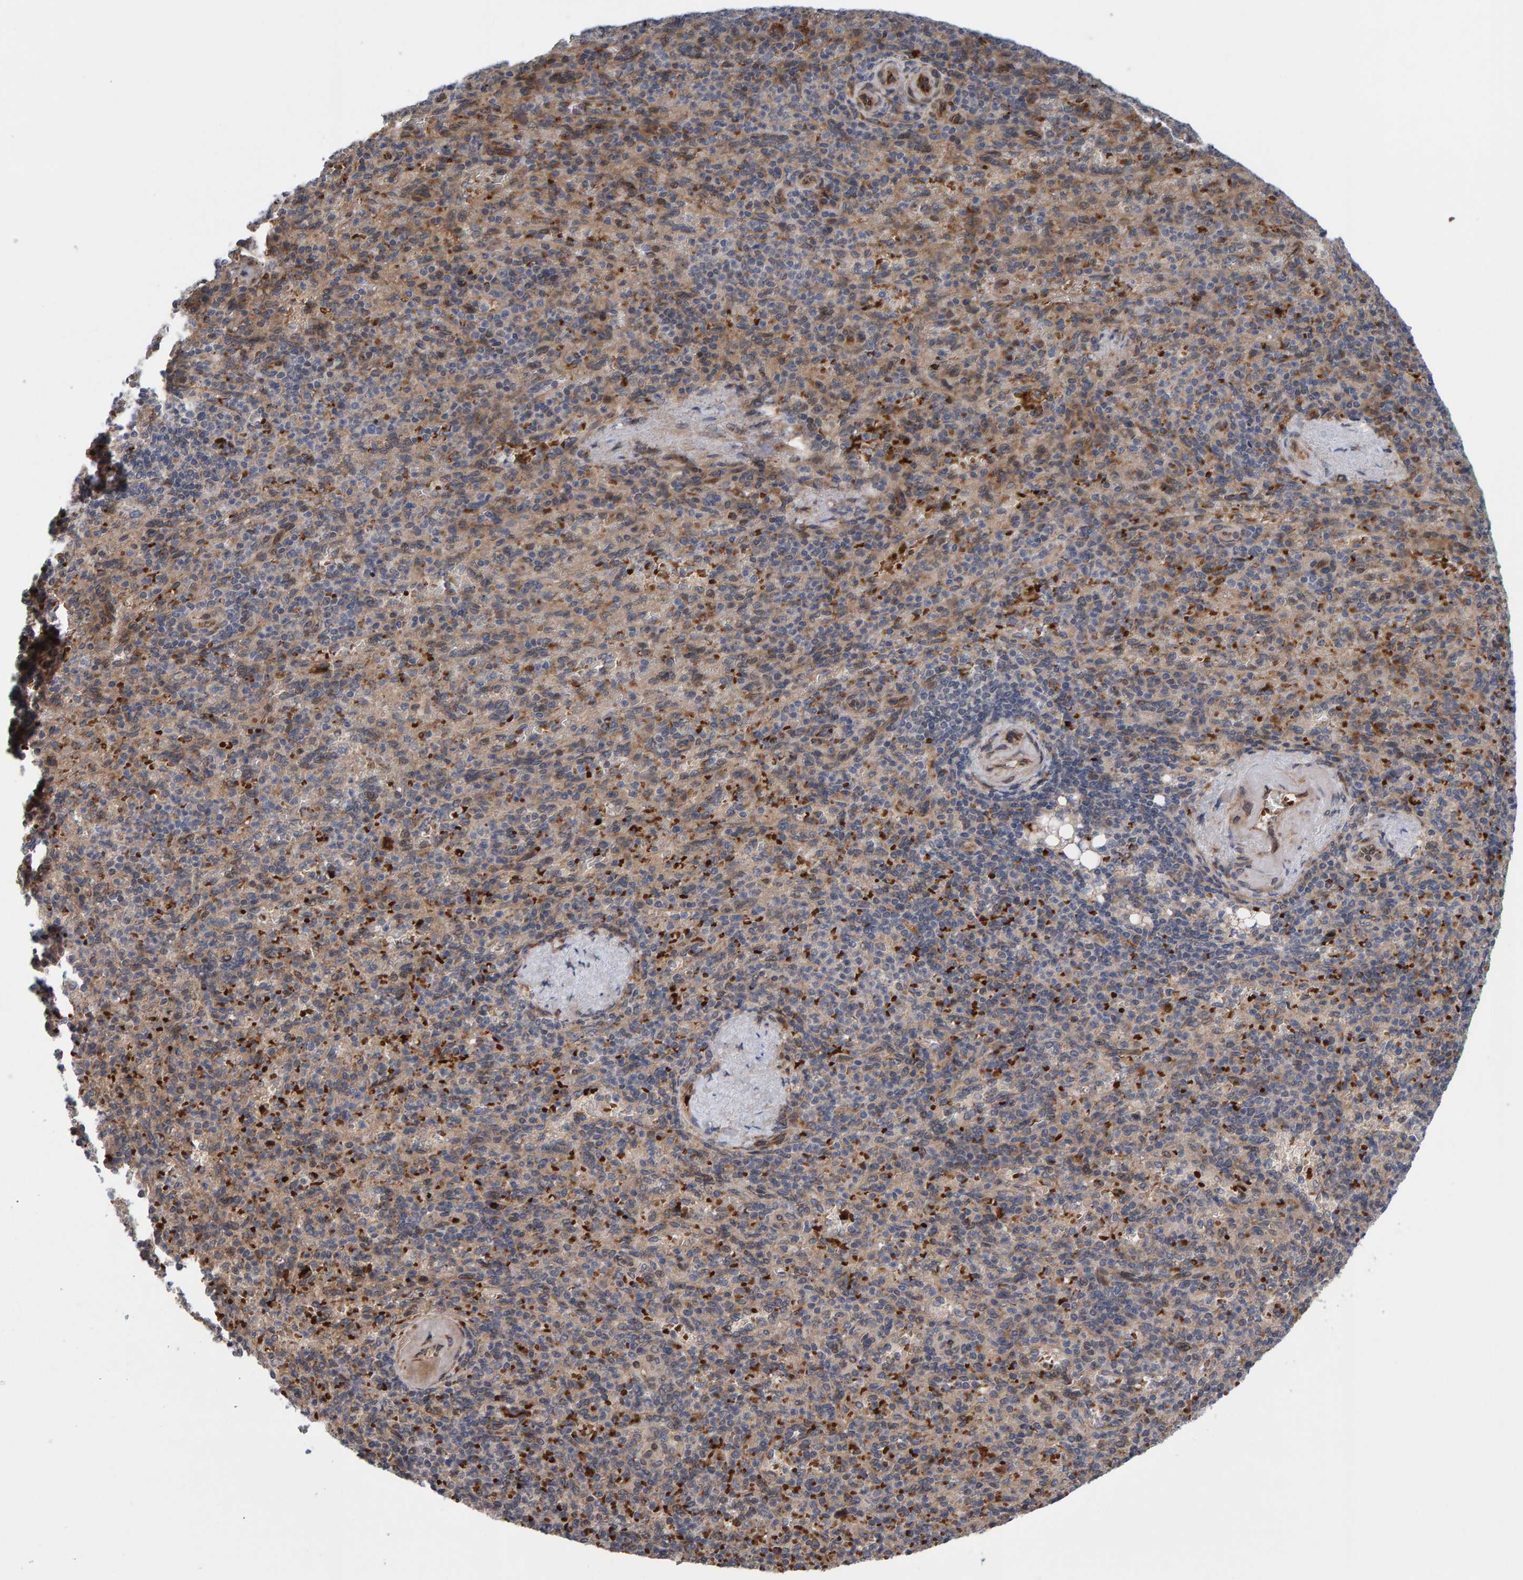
{"staining": {"intensity": "moderate", "quantity": "25%-75%", "location": "cytoplasmic/membranous"}, "tissue": "spleen", "cell_type": "Cells in red pulp", "image_type": "normal", "snomed": [{"axis": "morphology", "description": "Normal tissue, NOS"}, {"axis": "topography", "description": "Spleen"}], "caption": "Immunohistochemistry of unremarkable spleen exhibits medium levels of moderate cytoplasmic/membranous positivity in about 25%-75% of cells in red pulp.", "gene": "MFSD6L", "patient": {"sex": "female", "age": 74}}